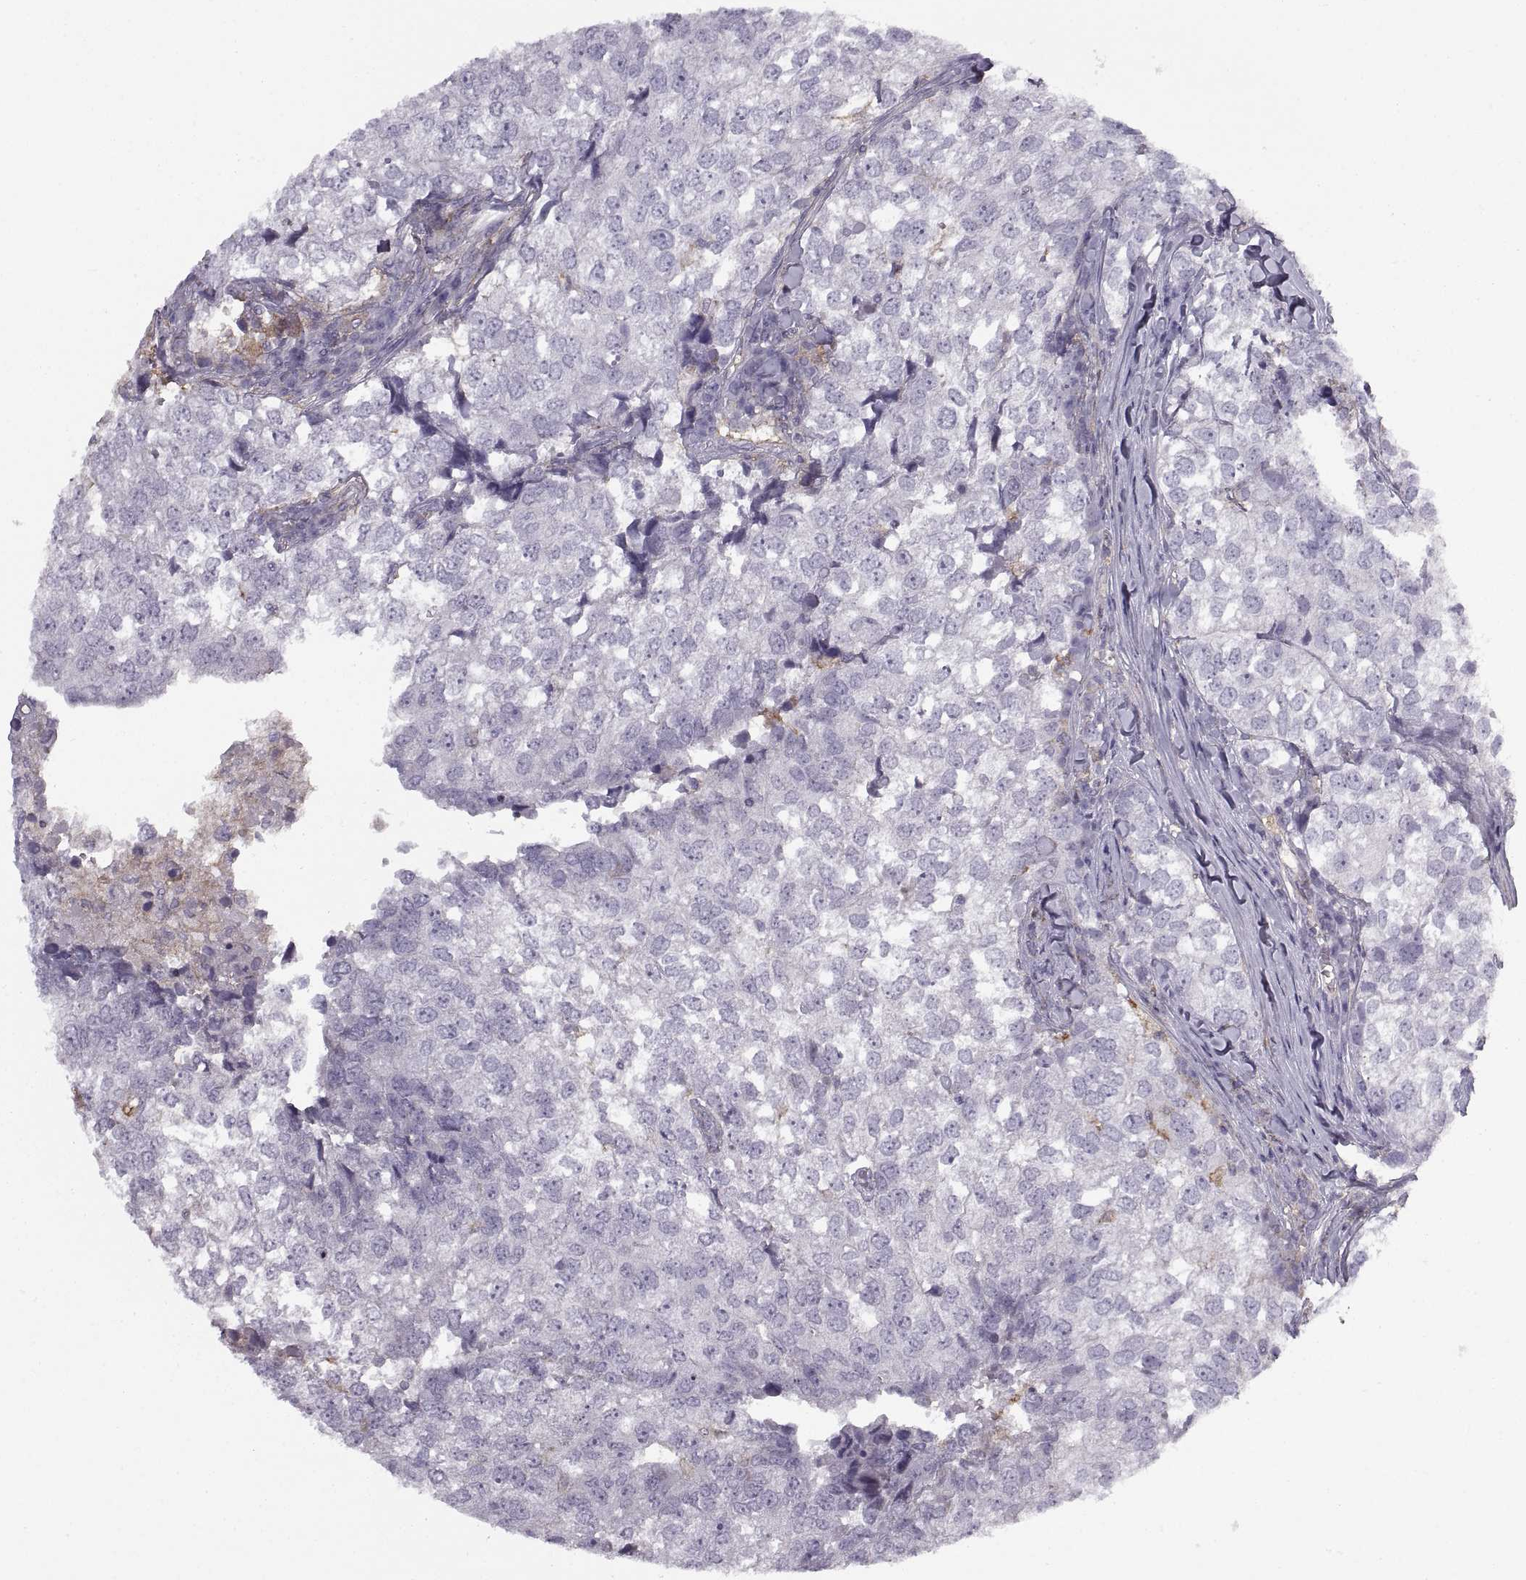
{"staining": {"intensity": "negative", "quantity": "none", "location": "none"}, "tissue": "breast cancer", "cell_type": "Tumor cells", "image_type": "cancer", "snomed": [{"axis": "morphology", "description": "Duct carcinoma"}, {"axis": "topography", "description": "Breast"}], "caption": "This photomicrograph is of breast cancer (intraductal carcinoma) stained with IHC to label a protein in brown with the nuclei are counter-stained blue. There is no staining in tumor cells.", "gene": "RALB", "patient": {"sex": "female", "age": 30}}